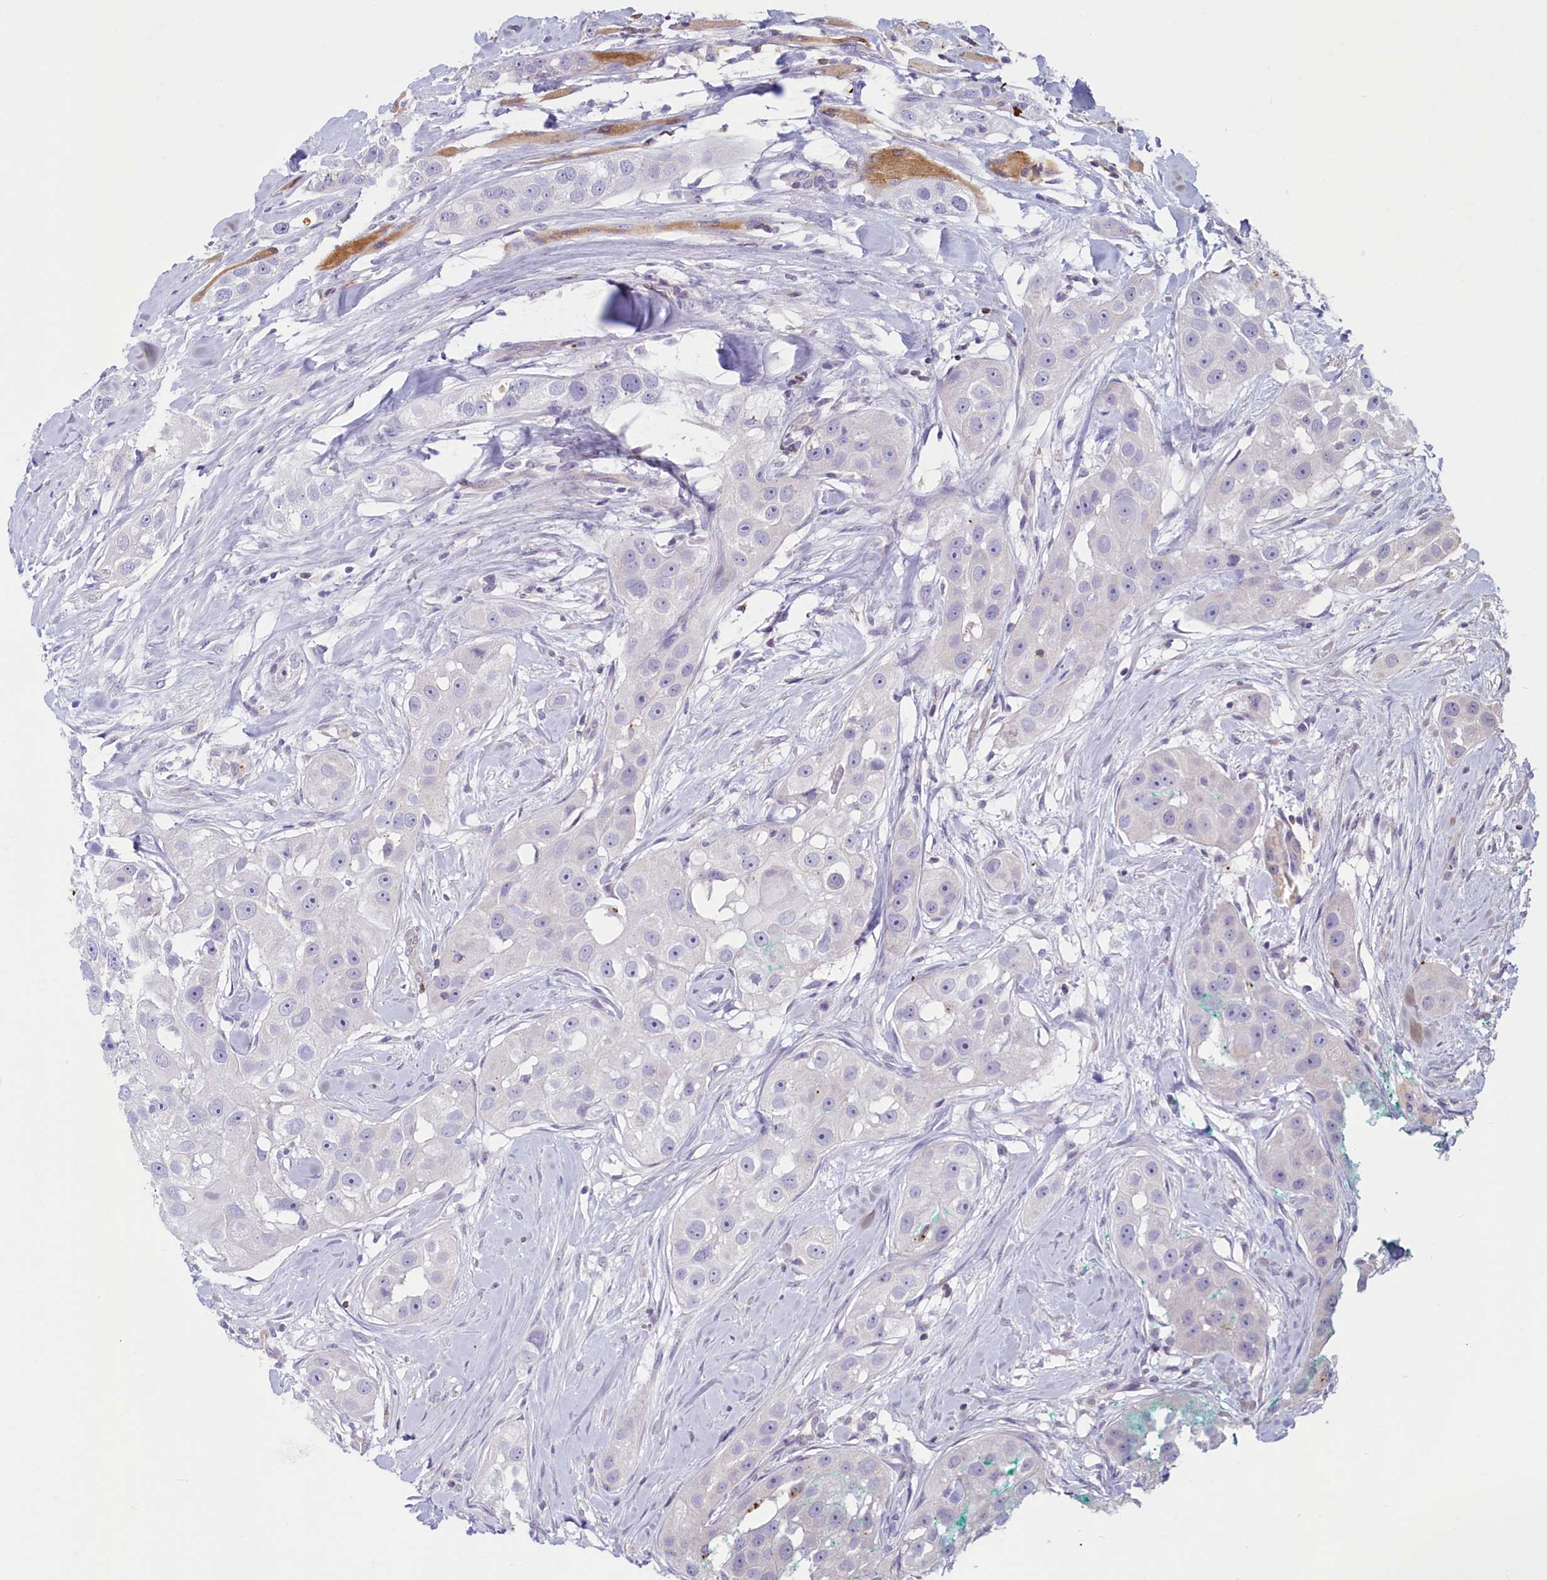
{"staining": {"intensity": "negative", "quantity": "none", "location": "none"}, "tissue": "head and neck cancer", "cell_type": "Tumor cells", "image_type": "cancer", "snomed": [{"axis": "morphology", "description": "Normal tissue, NOS"}, {"axis": "morphology", "description": "Squamous cell carcinoma, NOS"}, {"axis": "topography", "description": "Skeletal muscle"}, {"axis": "topography", "description": "Head-Neck"}], "caption": "Histopathology image shows no protein expression in tumor cells of head and neck cancer tissue.", "gene": "LMOD3", "patient": {"sex": "male", "age": 51}}